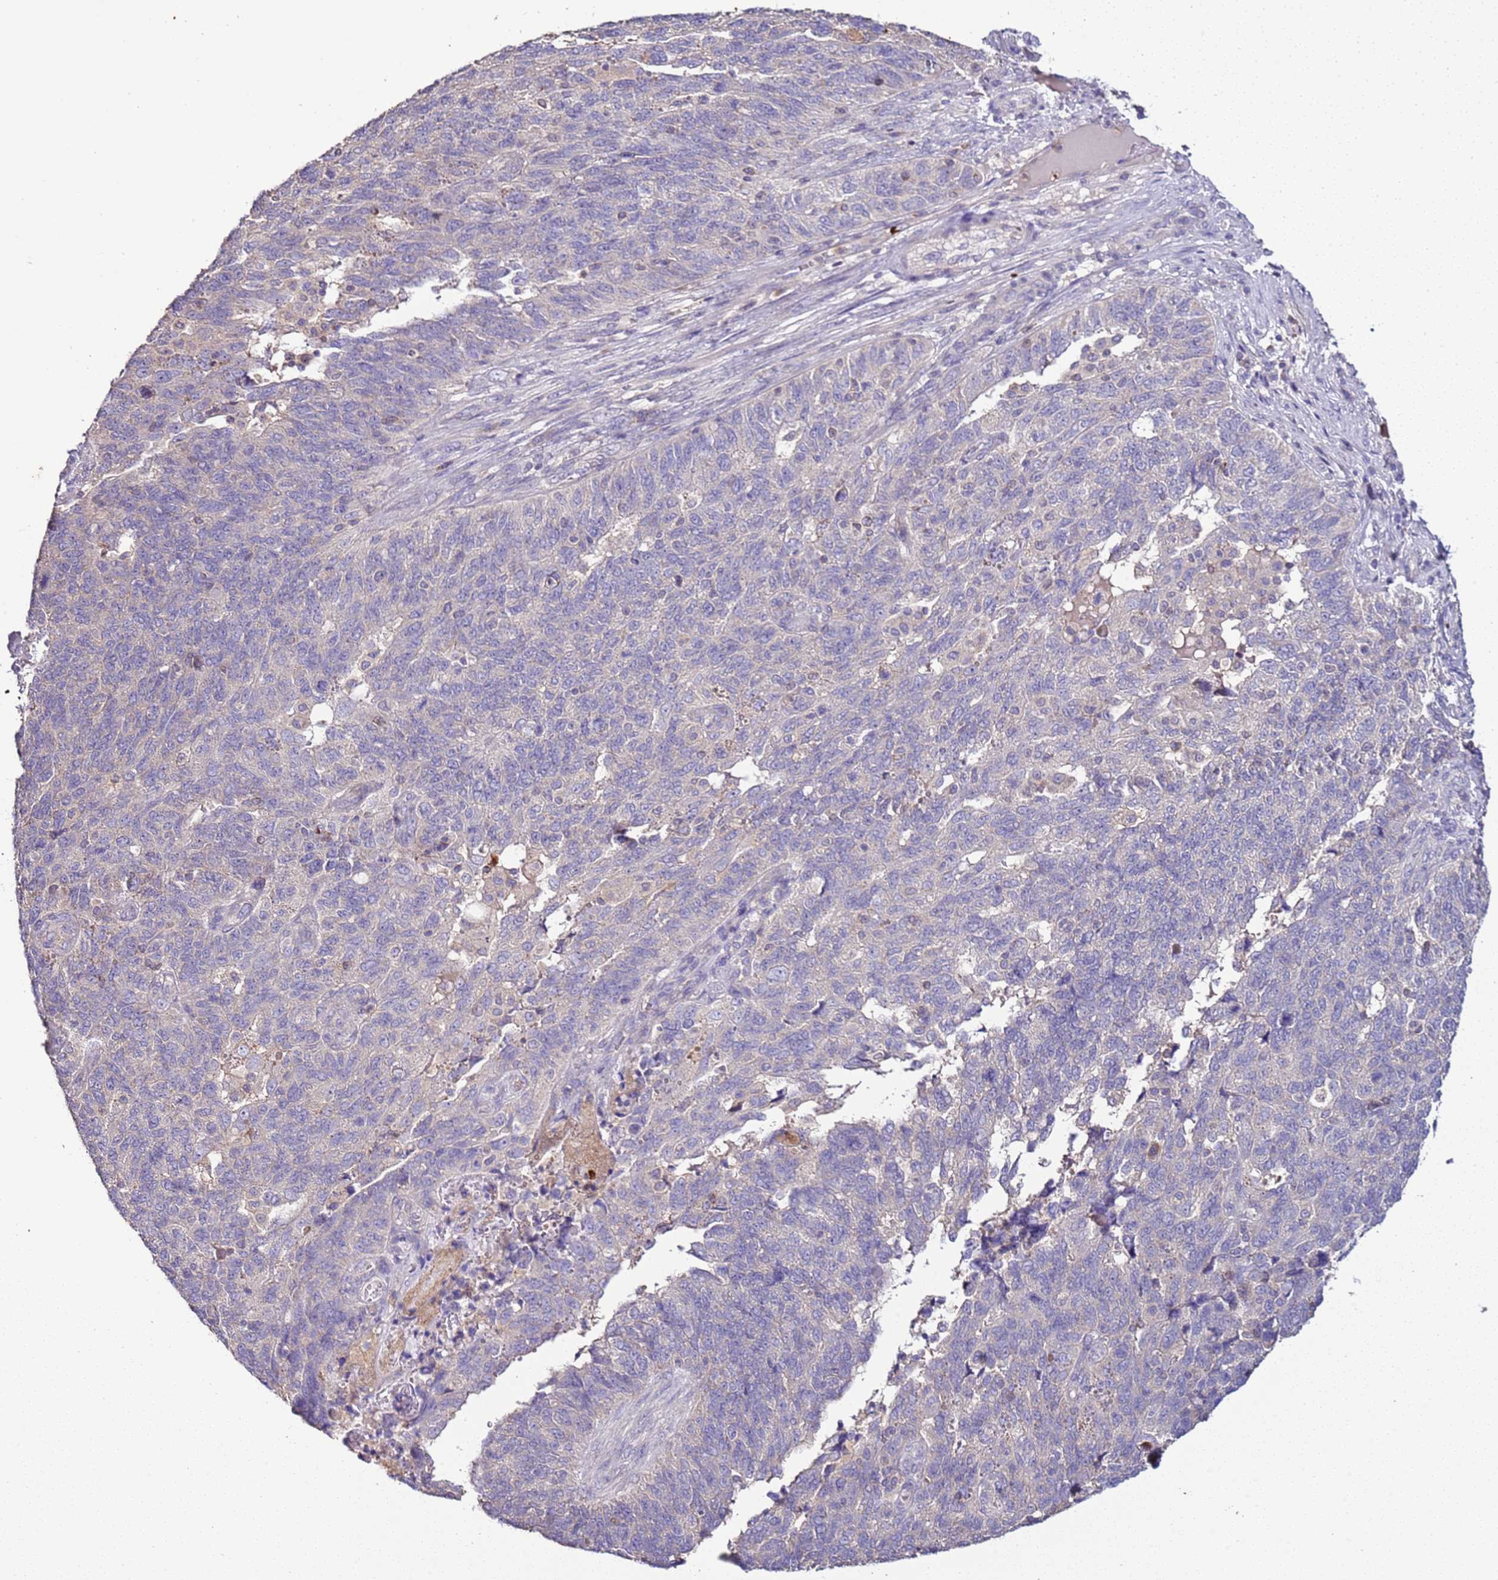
{"staining": {"intensity": "negative", "quantity": "none", "location": "none"}, "tissue": "endometrial cancer", "cell_type": "Tumor cells", "image_type": "cancer", "snomed": [{"axis": "morphology", "description": "Adenocarcinoma, NOS"}, {"axis": "topography", "description": "Endometrium"}], "caption": "There is no significant staining in tumor cells of adenocarcinoma (endometrial).", "gene": "IL2RG", "patient": {"sex": "female", "age": 66}}